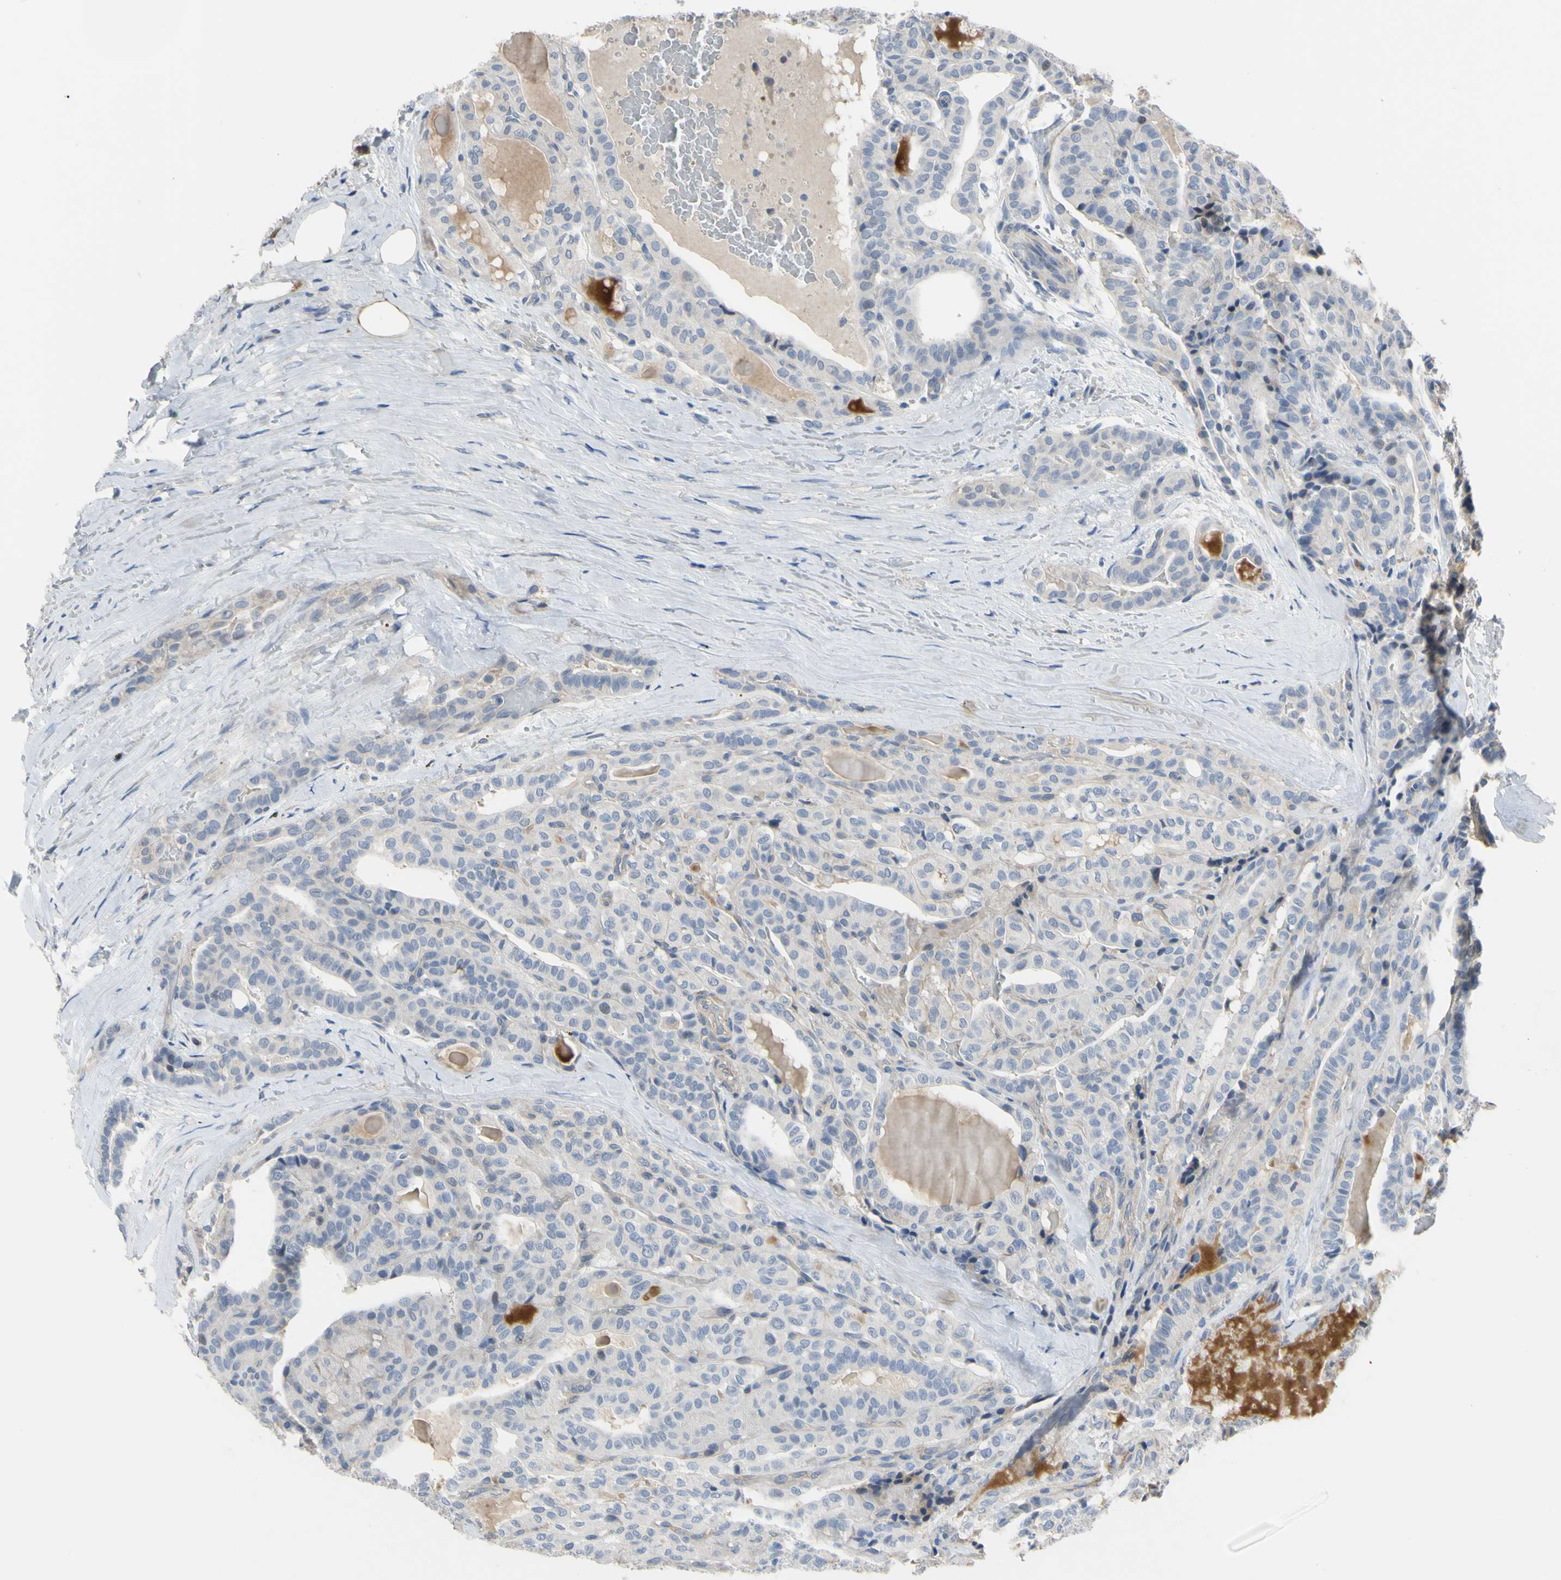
{"staining": {"intensity": "negative", "quantity": "none", "location": "none"}, "tissue": "thyroid cancer", "cell_type": "Tumor cells", "image_type": "cancer", "snomed": [{"axis": "morphology", "description": "Papillary adenocarcinoma, NOS"}, {"axis": "topography", "description": "Thyroid gland"}], "caption": "The histopathology image exhibits no significant staining in tumor cells of papillary adenocarcinoma (thyroid).", "gene": "LHX9", "patient": {"sex": "male", "age": 77}}